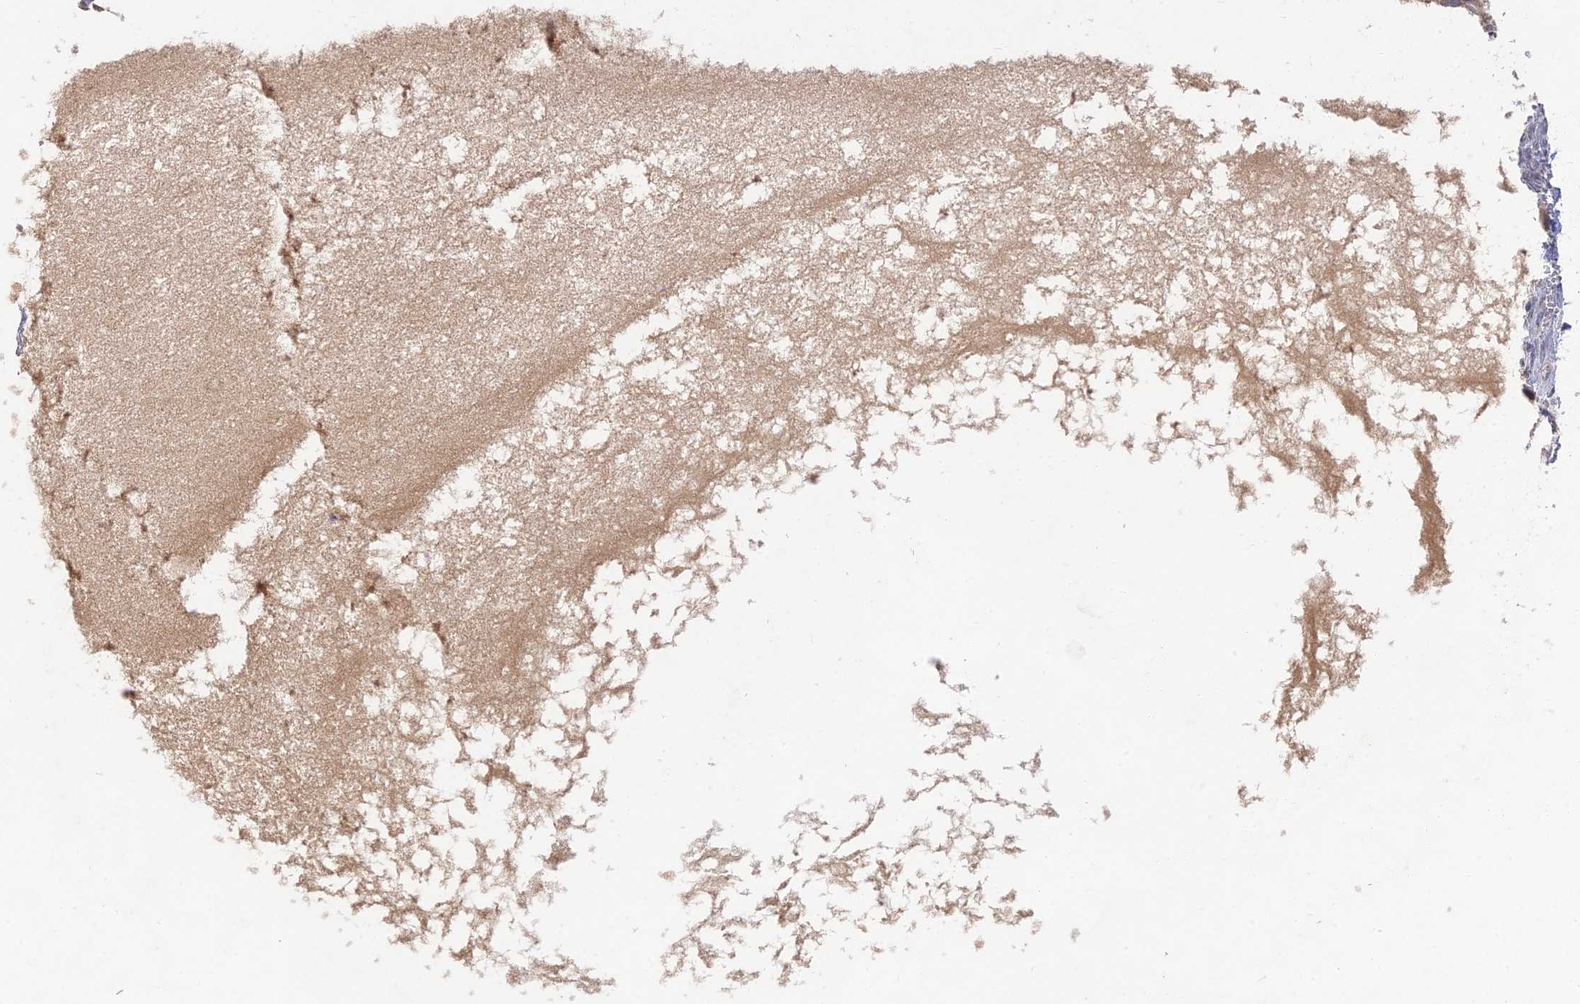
{"staining": {"intensity": "negative", "quantity": "none", "location": "none"}, "tissue": "ovary", "cell_type": "Ovarian stroma cells", "image_type": "normal", "snomed": [{"axis": "morphology", "description": "Normal tissue, NOS"}, {"axis": "topography", "description": "Ovary"}], "caption": "Human ovary stained for a protein using immunohistochemistry reveals no staining in ovarian stroma cells.", "gene": "GNA15", "patient": {"sex": "female", "age": 44}}